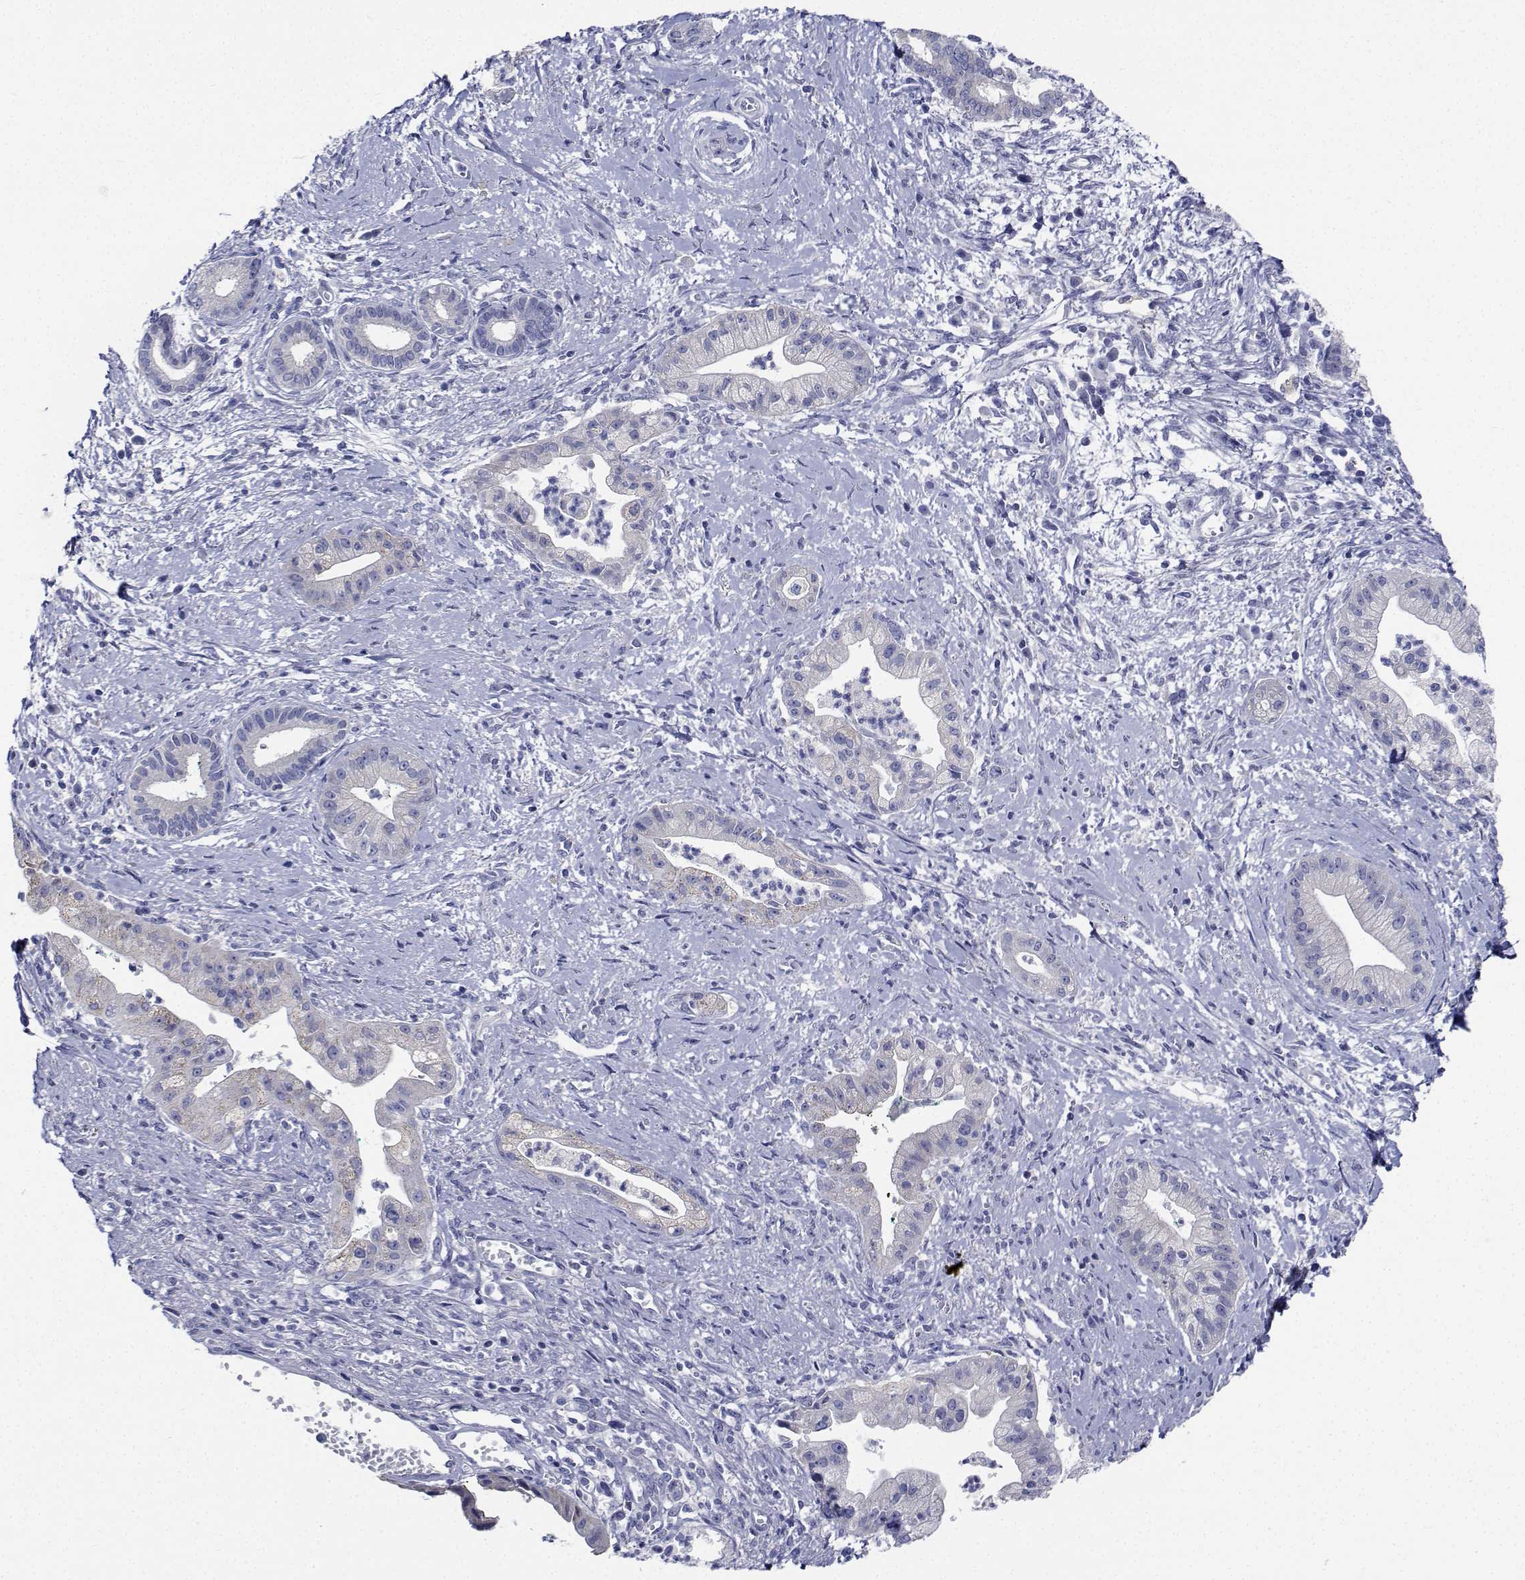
{"staining": {"intensity": "negative", "quantity": "none", "location": "none"}, "tissue": "pancreatic cancer", "cell_type": "Tumor cells", "image_type": "cancer", "snomed": [{"axis": "morphology", "description": "Normal tissue, NOS"}, {"axis": "morphology", "description": "Adenocarcinoma, NOS"}, {"axis": "topography", "description": "Lymph node"}, {"axis": "topography", "description": "Pancreas"}], "caption": "A high-resolution micrograph shows immunohistochemistry staining of pancreatic cancer, which shows no significant positivity in tumor cells.", "gene": "CDHR3", "patient": {"sex": "female", "age": 58}}